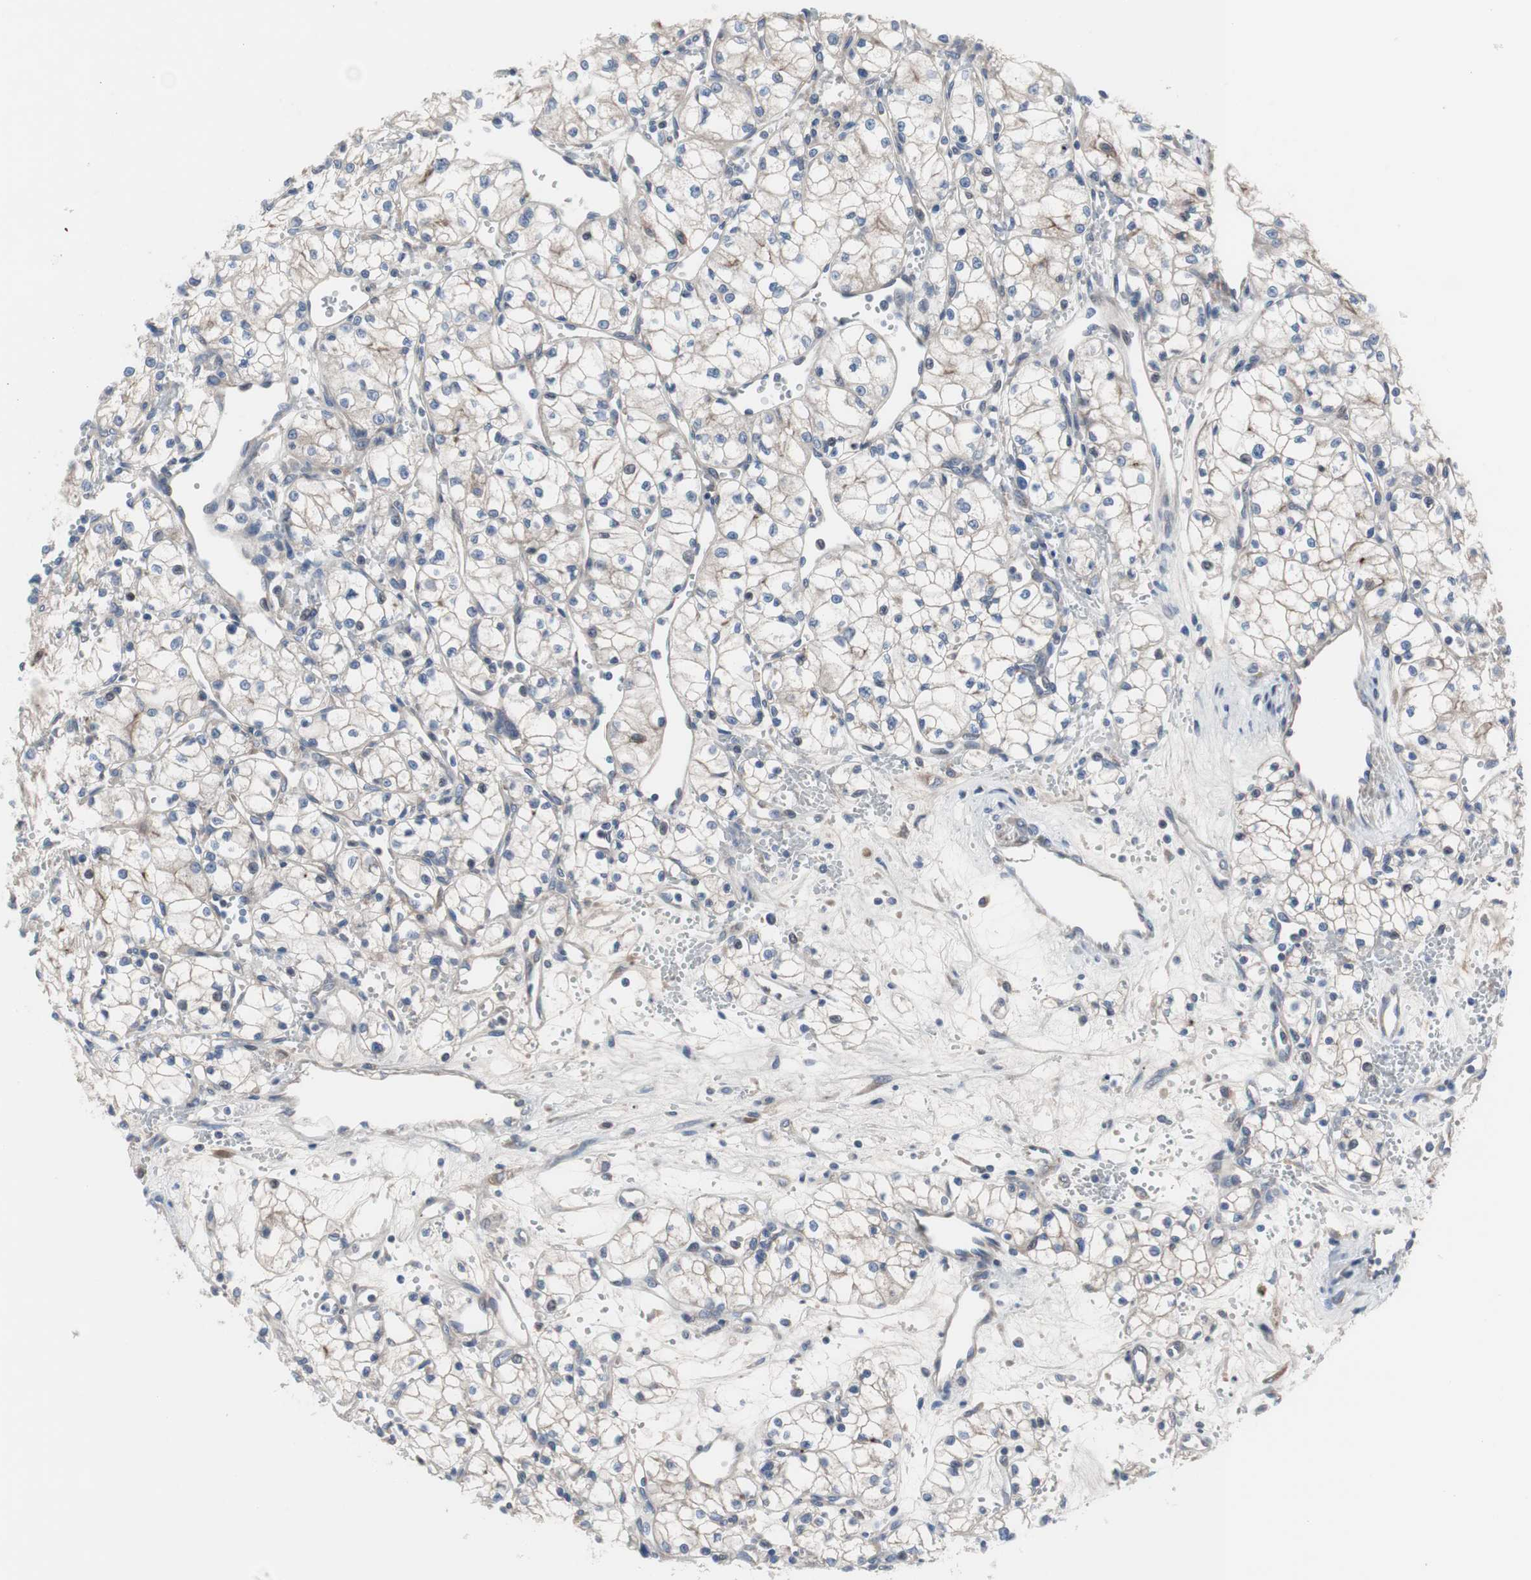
{"staining": {"intensity": "weak", "quantity": ">75%", "location": "cytoplasmic/membranous"}, "tissue": "renal cancer", "cell_type": "Tumor cells", "image_type": "cancer", "snomed": [{"axis": "morphology", "description": "Normal tissue, NOS"}, {"axis": "morphology", "description": "Adenocarcinoma, NOS"}, {"axis": "topography", "description": "Kidney"}], "caption": "Renal cancer stained with a protein marker shows weak staining in tumor cells.", "gene": "KANSL1", "patient": {"sex": "male", "age": 59}}